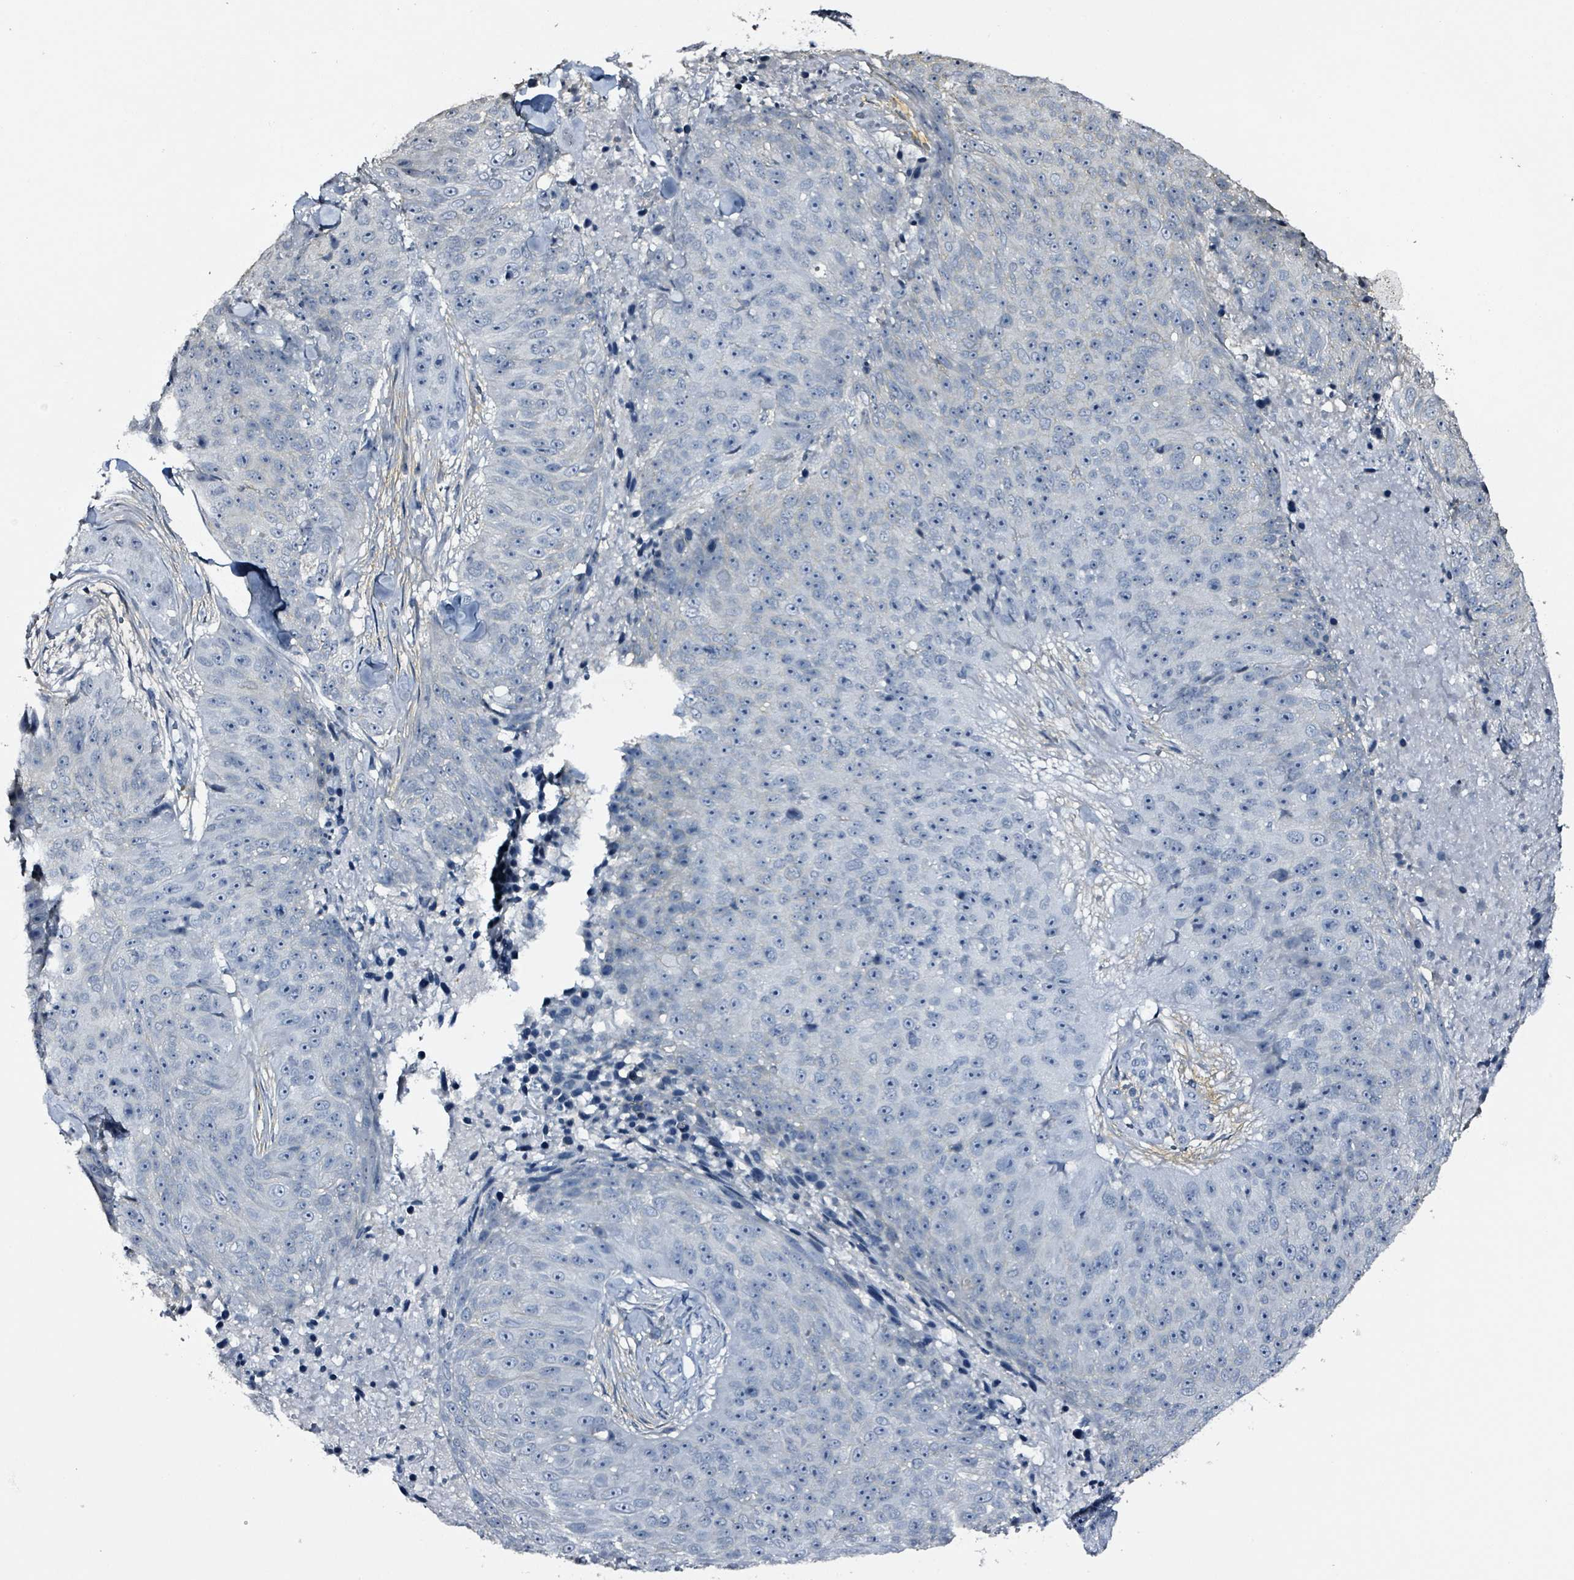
{"staining": {"intensity": "negative", "quantity": "none", "location": "none"}, "tissue": "skin cancer", "cell_type": "Tumor cells", "image_type": "cancer", "snomed": [{"axis": "morphology", "description": "Squamous cell carcinoma, NOS"}, {"axis": "topography", "description": "Skin"}], "caption": "Histopathology image shows no significant protein staining in tumor cells of skin cancer (squamous cell carcinoma).", "gene": "CA9", "patient": {"sex": "female", "age": 87}}